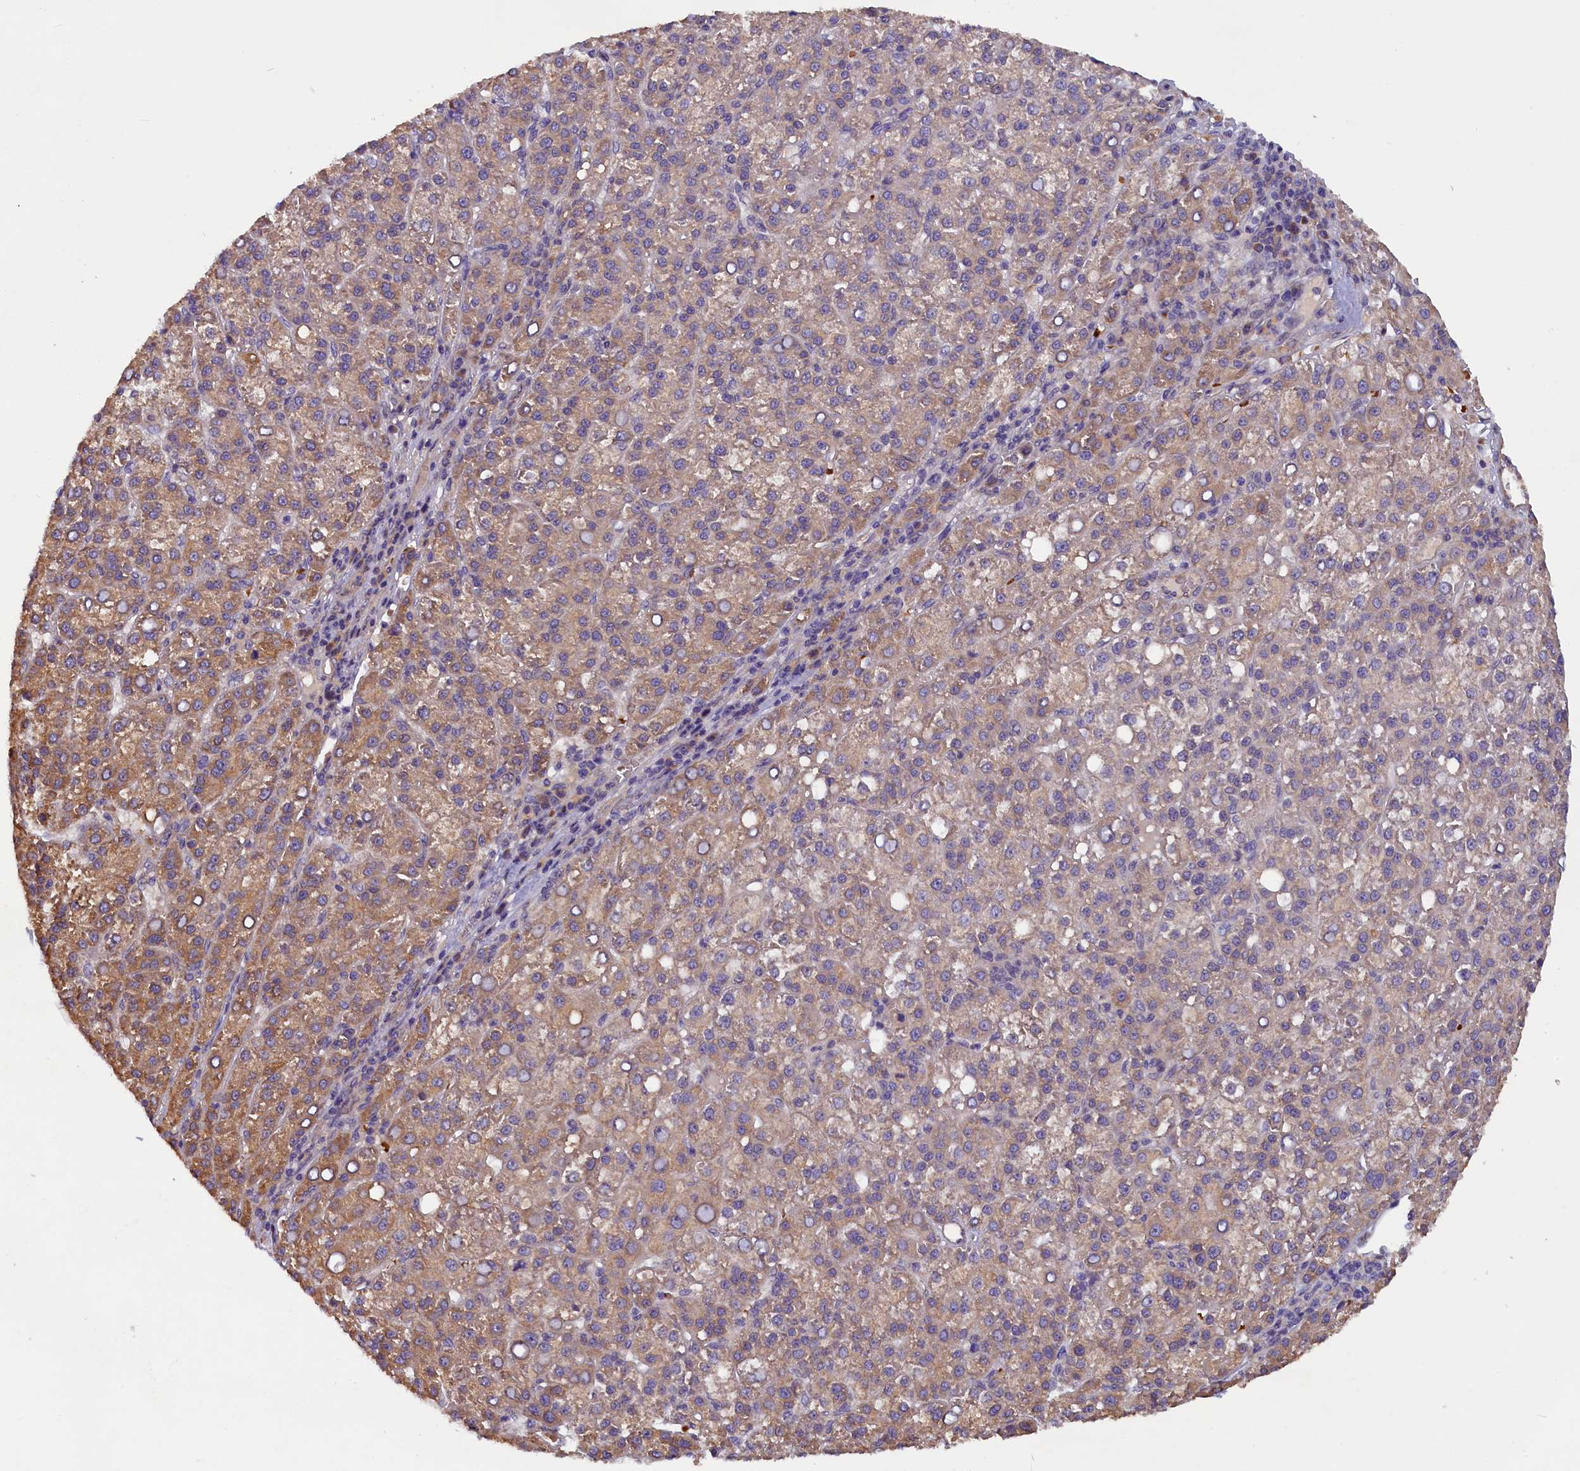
{"staining": {"intensity": "moderate", "quantity": ">75%", "location": "cytoplasmic/membranous"}, "tissue": "liver cancer", "cell_type": "Tumor cells", "image_type": "cancer", "snomed": [{"axis": "morphology", "description": "Carcinoma, Hepatocellular, NOS"}, {"axis": "topography", "description": "Liver"}], "caption": "Moderate cytoplasmic/membranous expression for a protein is present in approximately >75% of tumor cells of hepatocellular carcinoma (liver) using immunohistochemistry.", "gene": "CCDC9B", "patient": {"sex": "female", "age": 58}}